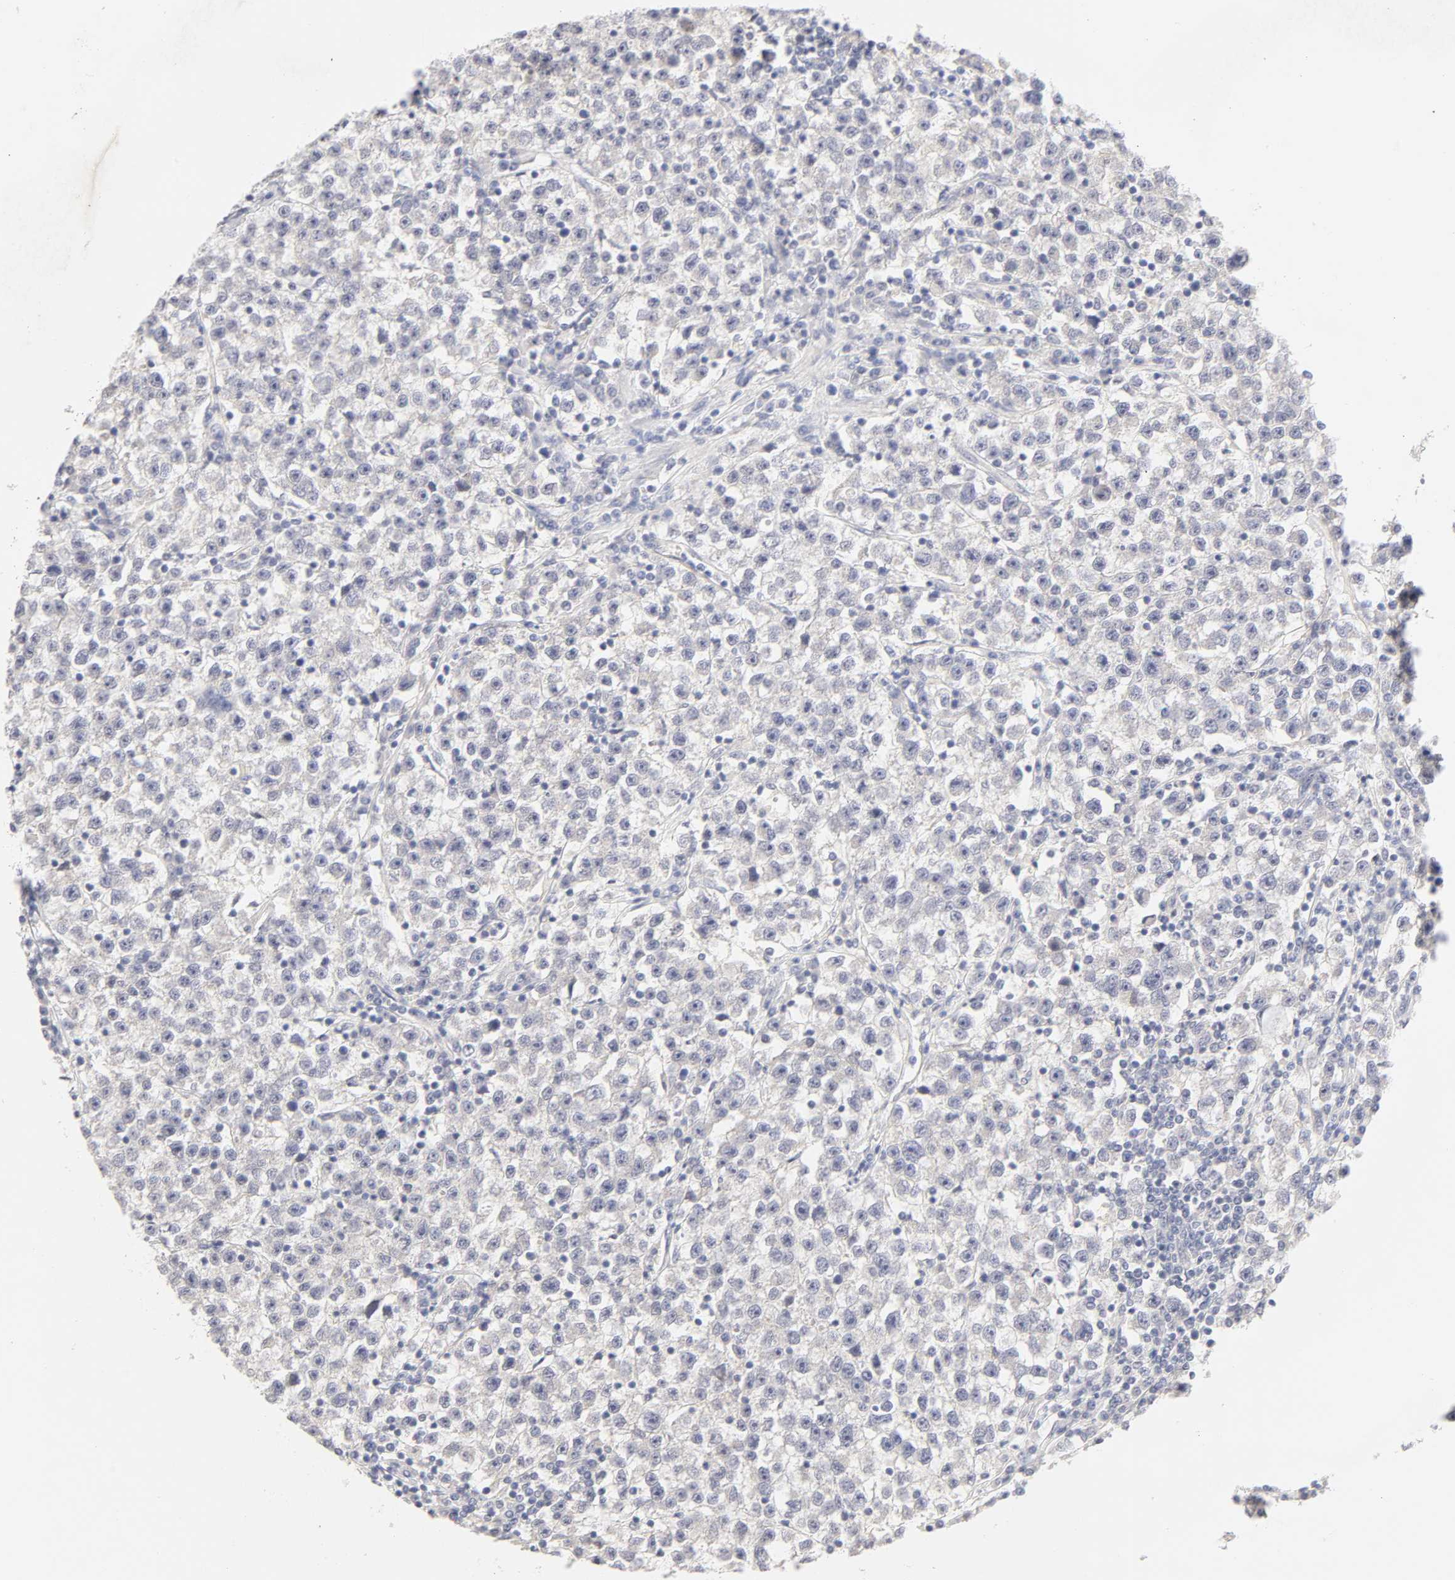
{"staining": {"intensity": "negative", "quantity": "none", "location": "none"}, "tissue": "testis cancer", "cell_type": "Tumor cells", "image_type": "cancer", "snomed": [{"axis": "morphology", "description": "Seminoma, NOS"}, {"axis": "topography", "description": "Testis"}], "caption": "IHC image of seminoma (testis) stained for a protein (brown), which displays no positivity in tumor cells.", "gene": "CYP4B1", "patient": {"sex": "male", "age": 22}}